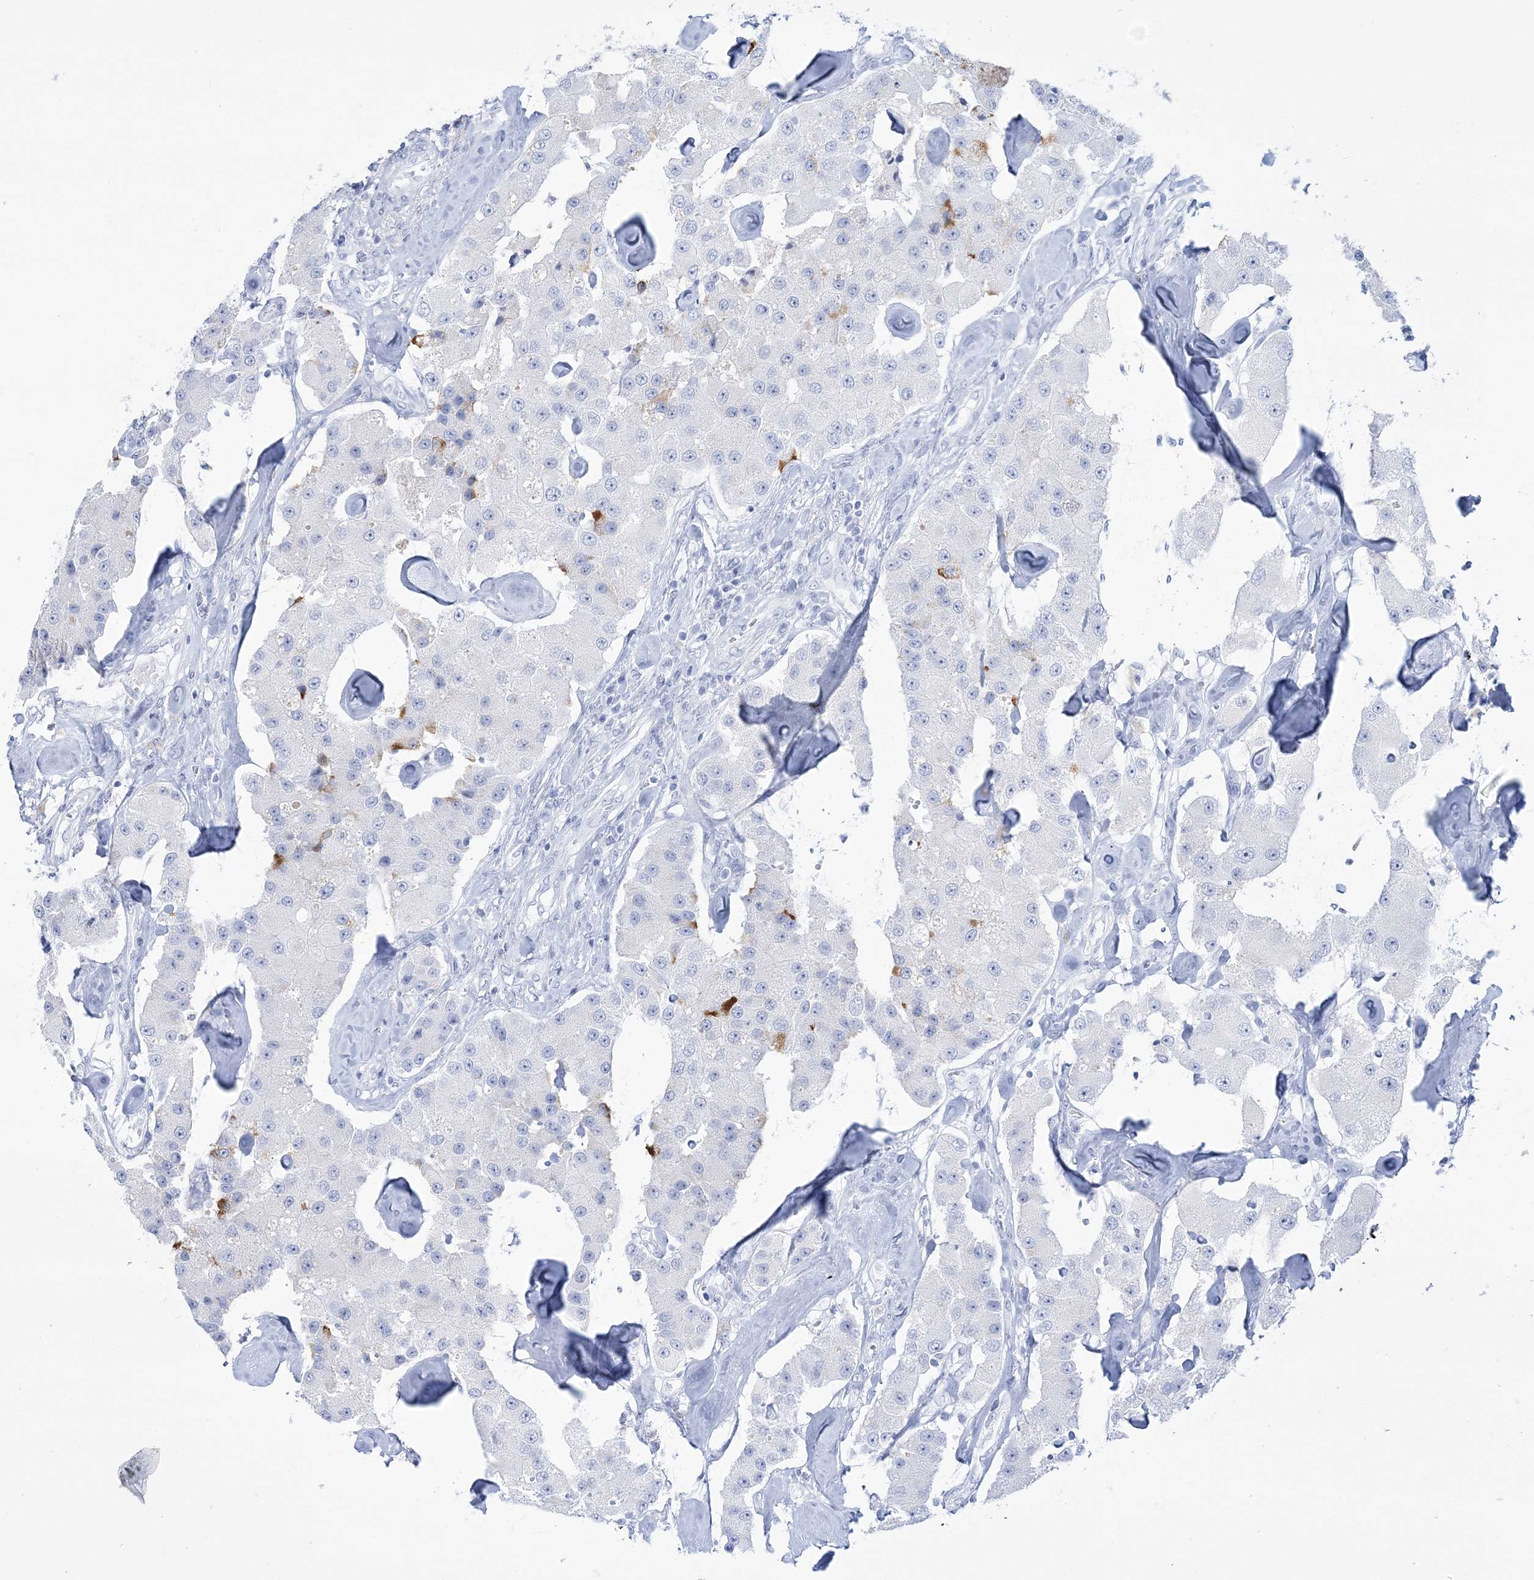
{"staining": {"intensity": "negative", "quantity": "none", "location": "none"}, "tissue": "carcinoid", "cell_type": "Tumor cells", "image_type": "cancer", "snomed": [{"axis": "morphology", "description": "Carcinoid, malignant, NOS"}, {"axis": "topography", "description": "Pancreas"}], "caption": "High power microscopy micrograph of an immunohistochemistry micrograph of carcinoid (malignant), revealing no significant expression in tumor cells.", "gene": "RBP2", "patient": {"sex": "male", "age": 41}}